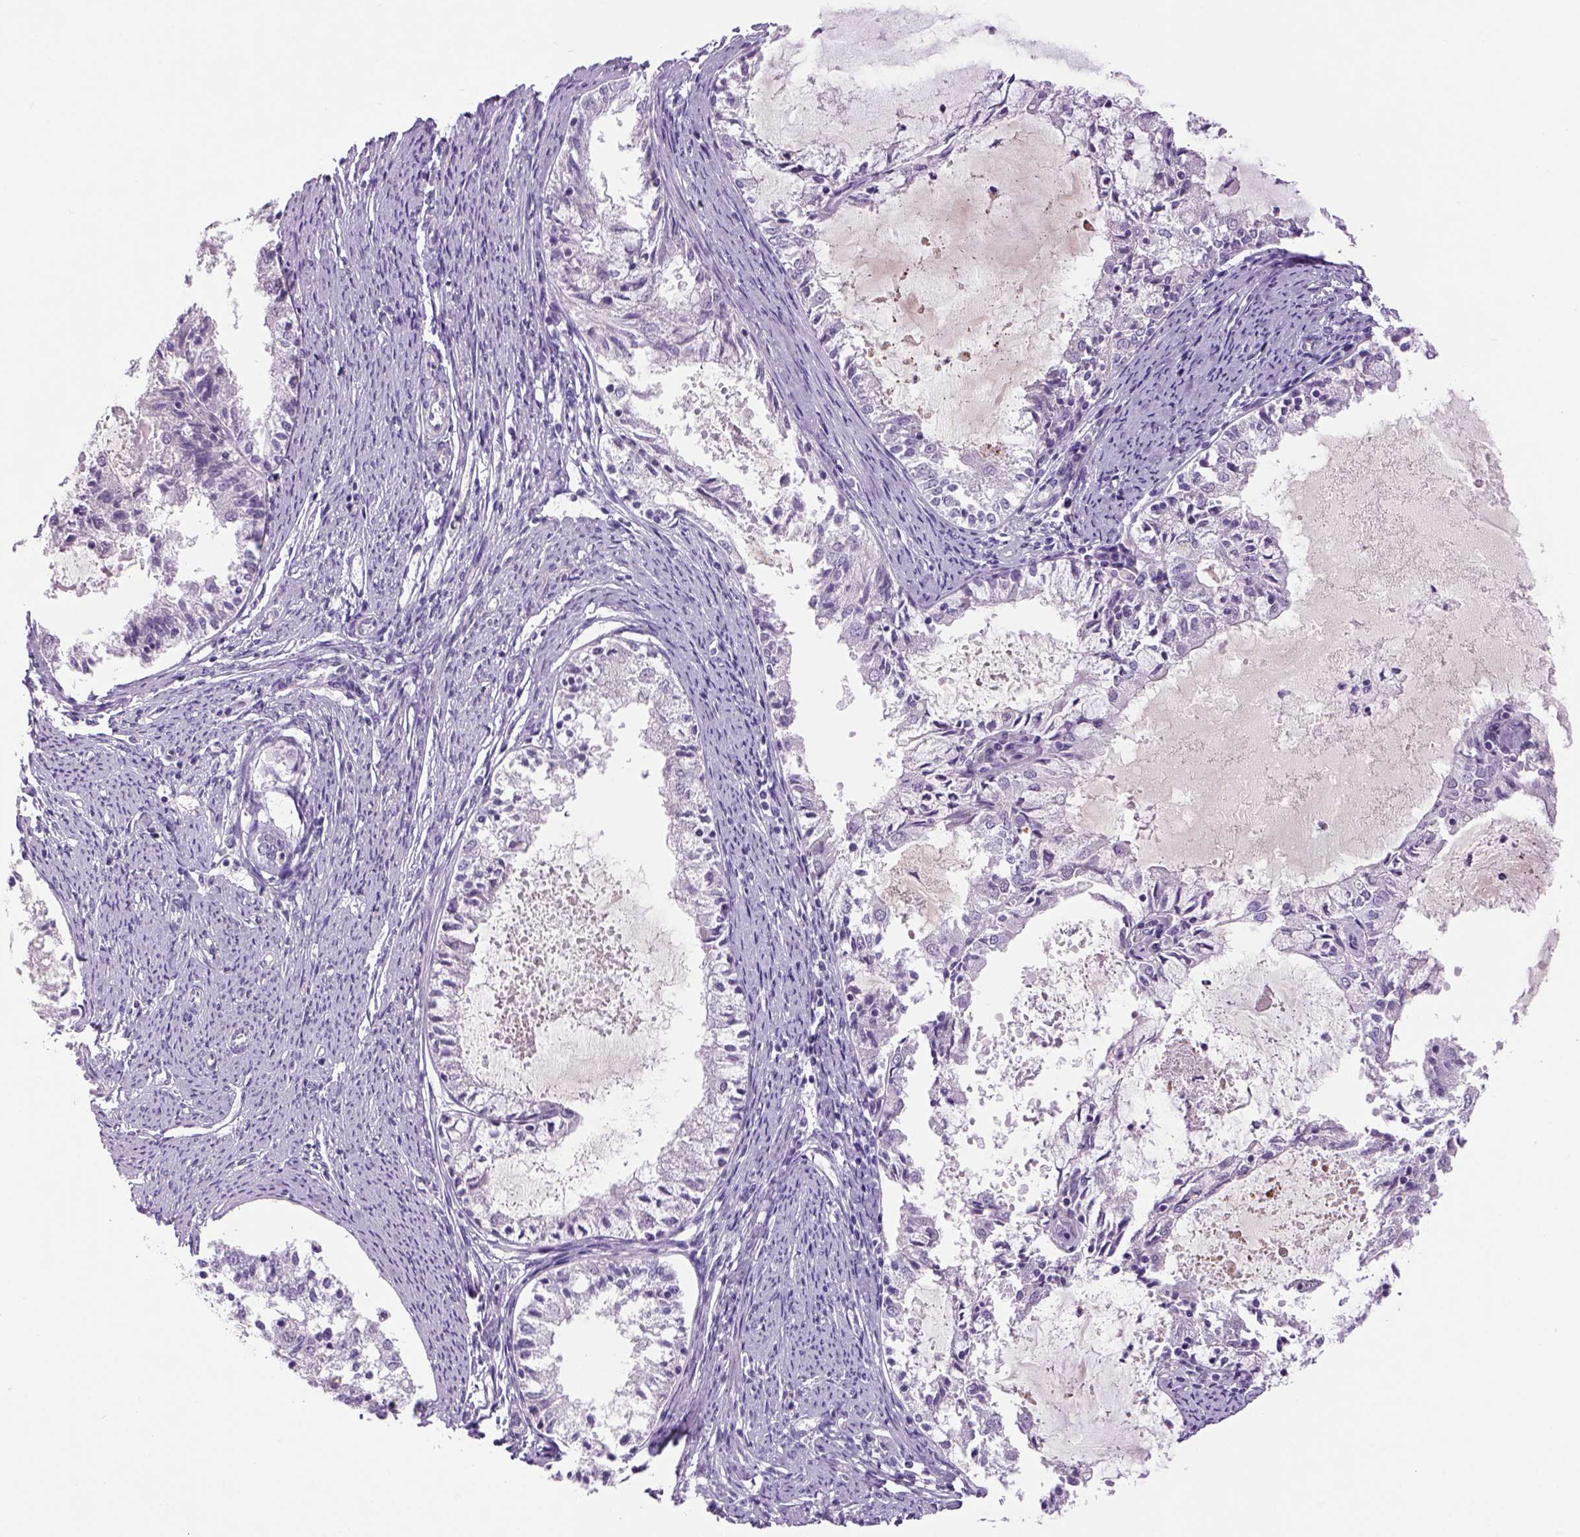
{"staining": {"intensity": "negative", "quantity": "none", "location": "none"}, "tissue": "endometrial cancer", "cell_type": "Tumor cells", "image_type": "cancer", "snomed": [{"axis": "morphology", "description": "Adenocarcinoma, NOS"}, {"axis": "topography", "description": "Endometrium"}], "caption": "The immunohistochemistry (IHC) photomicrograph has no significant staining in tumor cells of endometrial cancer tissue.", "gene": "DBH", "patient": {"sex": "female", "age": 57}}